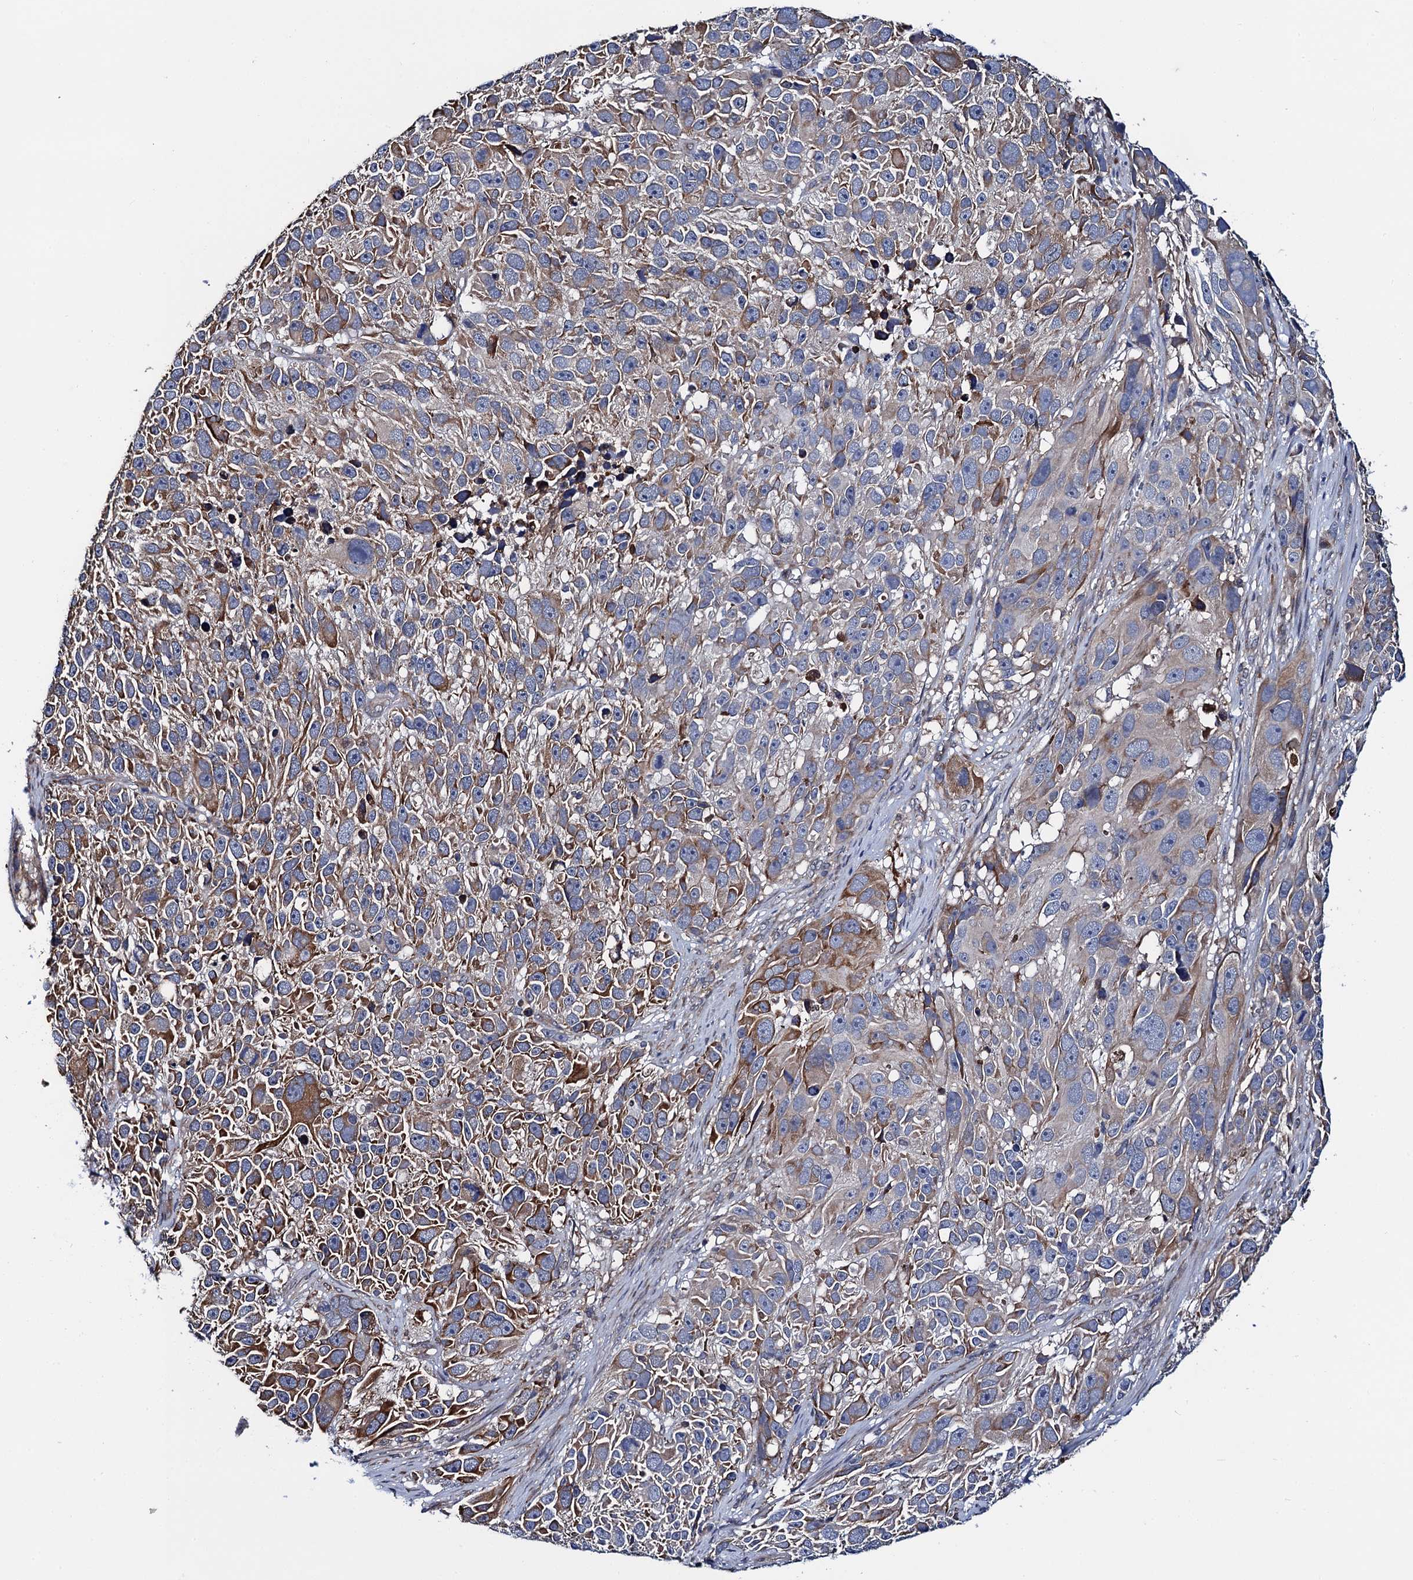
{"staining": {"intensity": "moderate", "quantity": "<25%", "location": "cytoplasmic/membranous"}, "tissue": "melanoma", "cell_type": "Tumor cells", "image_type": "cancer", "snomed": [{"axis": "morphology", "description": "Malignant melanoma, NOS"}, {"axis": "topography", "description": "Skin"}], "caption": "Protein staining by IHC demonstrates moderate cytoplasmic/membranous expression in approximately <25% of tumor cells in melanoma.", "gene": "PGLS", "patient": {"sex": "male", "age": 84}}